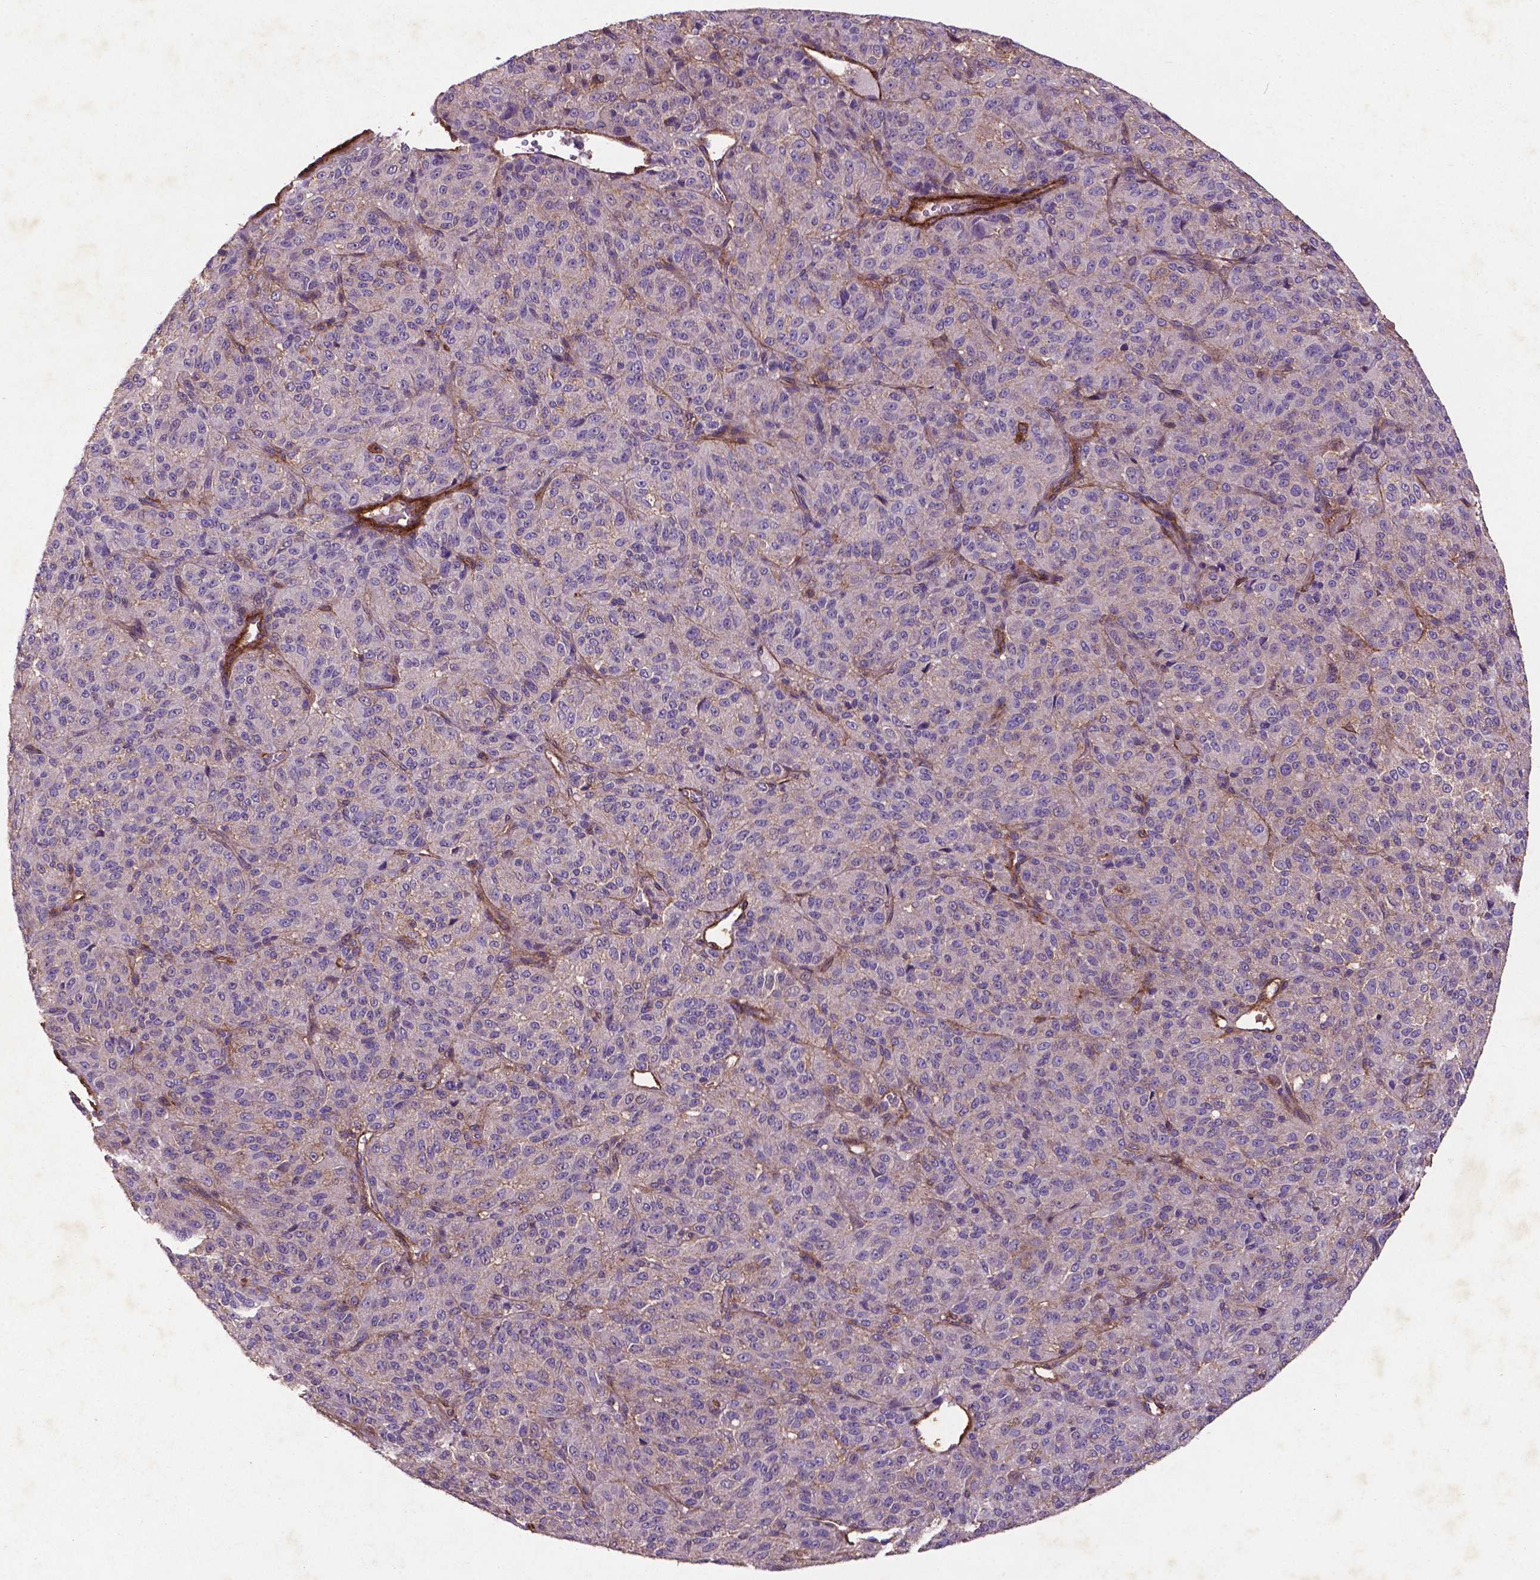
{"staining": {"intensity": "negative", "quantity": "none", "location": "none"}, "tissue": "melanoma", "cell_type": "Tumor cells", "image_type": "cancer", "snomed": [{"axis": "morphology", "description": "Malignant melanoma, Metastatic site"}, {"axis": "topography", "description": "Brain"}], "caption": "Tumor cells show no significant protein expression in malignant melanoma (metastatic site).", "gene": "RRAS", "patient": {"sex": "female", "age": 56}}